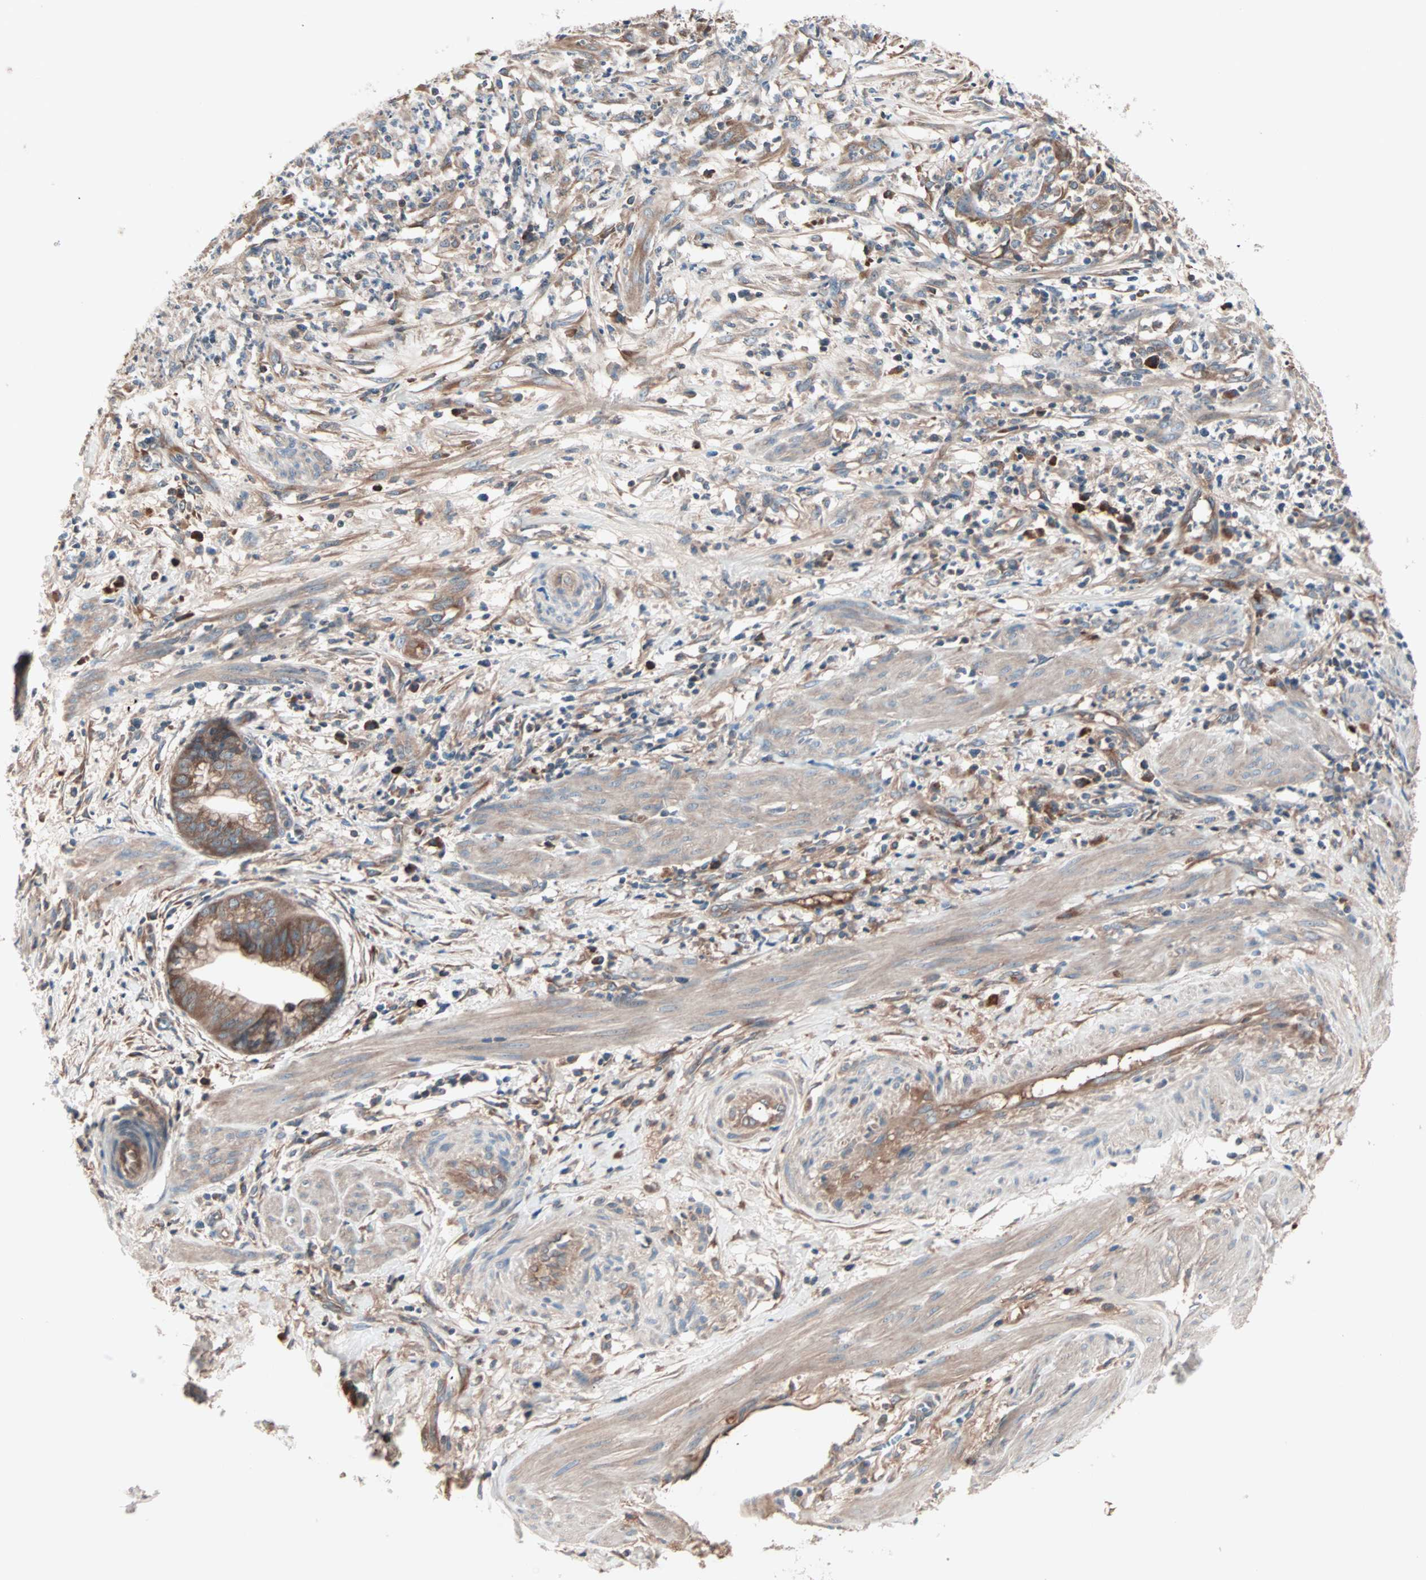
{"staining": {"intensity": "moderate", "quantity": ">75%", "location": "cytoplasmic/membranous"}, "tissue": "endometrial cancer", "cell_type": "Tumor cells", "image_type": "cancer", "snomed": [{"axis": "morphology", "description": "Necrosis, NOS"}, {"axis": "morphology", "description": "Adenocarcinoma, NOS"}, {"axis": "topography", "description": "Endometrium"}], "caption": "Adenocarcinoma (endometrial) stained with immunohistochemistry displays moderate cytoplasmic/membranous staining in about >75% of tumor cells. The staining is performed using DAB (3,3'-diaminobenzidine) brown chromogen to label protein expression. The nuclei are counter-stained blue using hematoxylin.", "gene": "CAD", "patient": {"sex": "female", "age": 79}}